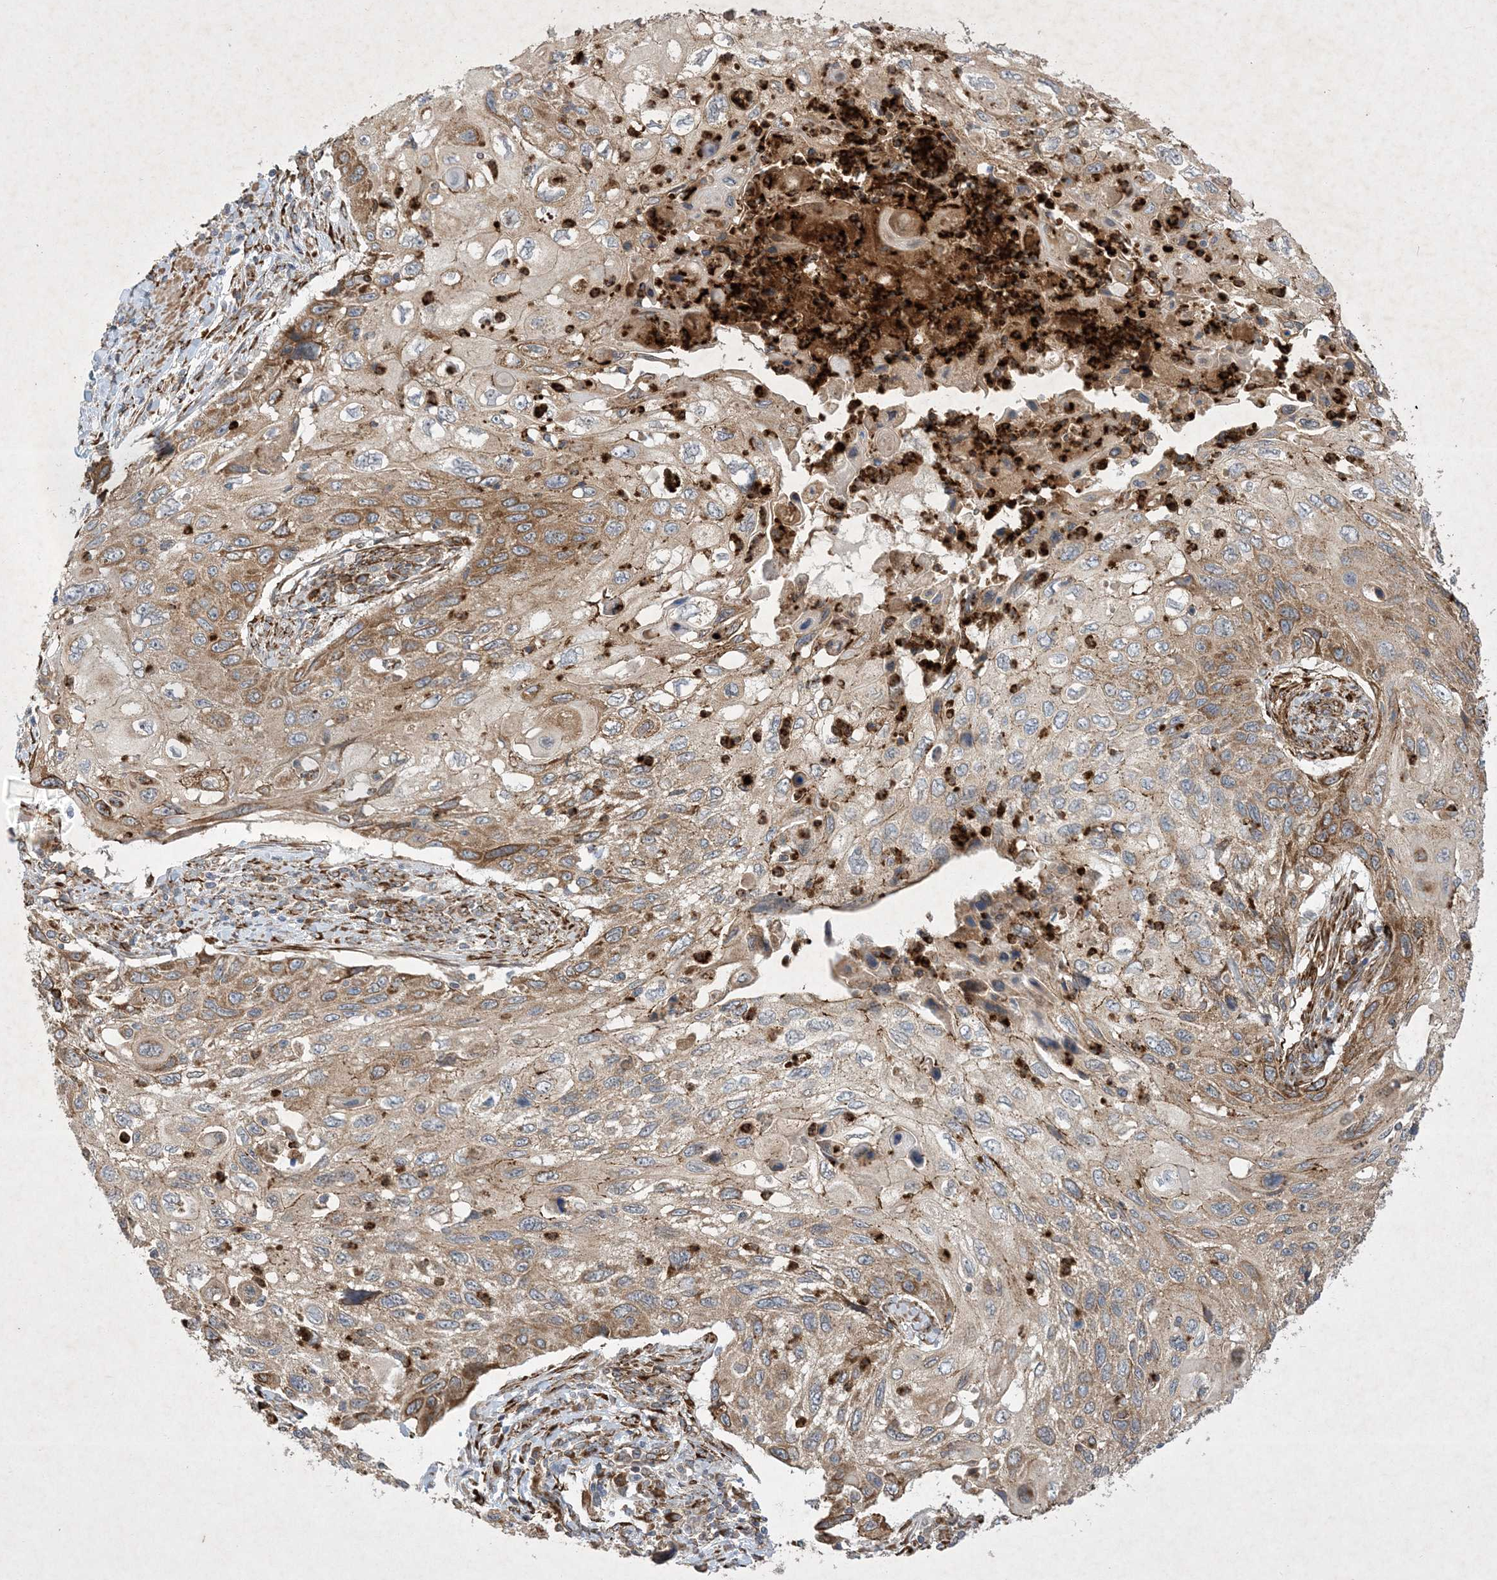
{"staining": {"intensity": "moderate", "quantity": ">75%", "location": "cytoplasmic/membranous"}, "tissue": "cervical cancer", "cell_type": "Tumor cells", "image_type": "cancer", "snomed": [{"axis": "morphology", "description": "Squamous cell carcinoma, NOS"}, {"axis": "topography", "description": "Cervix"}], "caption": "A medium amount of moderate cytoplasmic/membranous expression is identified in about >75% of tumor cells in cervical cancer (squamous cell carcinoma) tissue.", "gene": "OTOP1", "patient": {"sex": "female", "age": 70}}